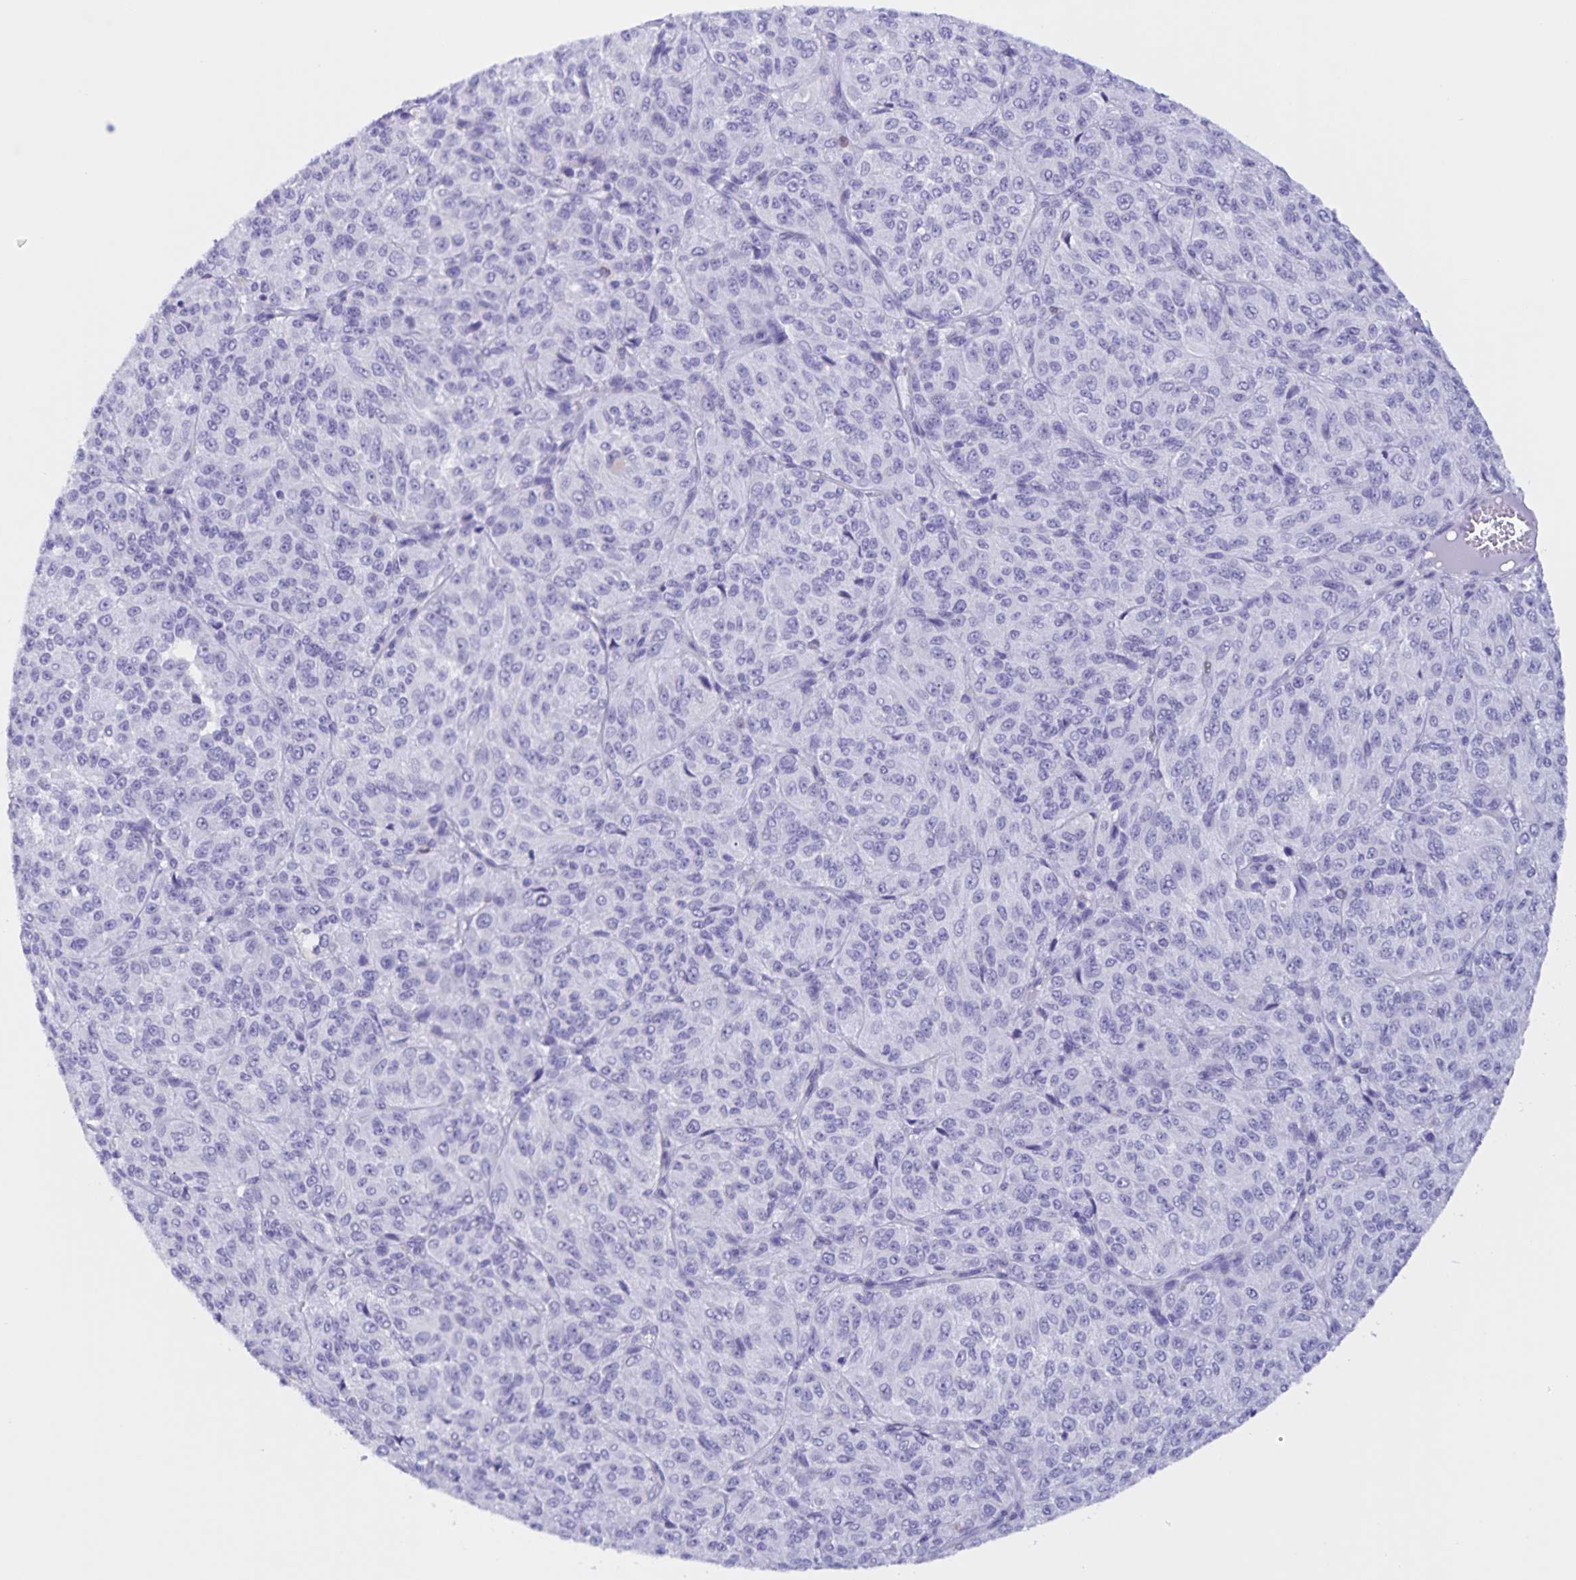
{"staining": {"intensity": "negative", "quantity": "none", "location": "none"}, "tissue": "melanoma", "cell_type": "Tumor cells", "image_type": "cancer", "snomed": [{"axis": "morphology", "description": "Malignant melanoma, Metastatic site"}, {"axis": "topography", "description": "Brain"}], "caption": "This is an immunohistochemistry (IHC) image of human malignant melanoma (metastatic site). There is no staining in tumor cells.", "gene": "TGIF2LX", "patient": {"sex": "female", "age": 56}}